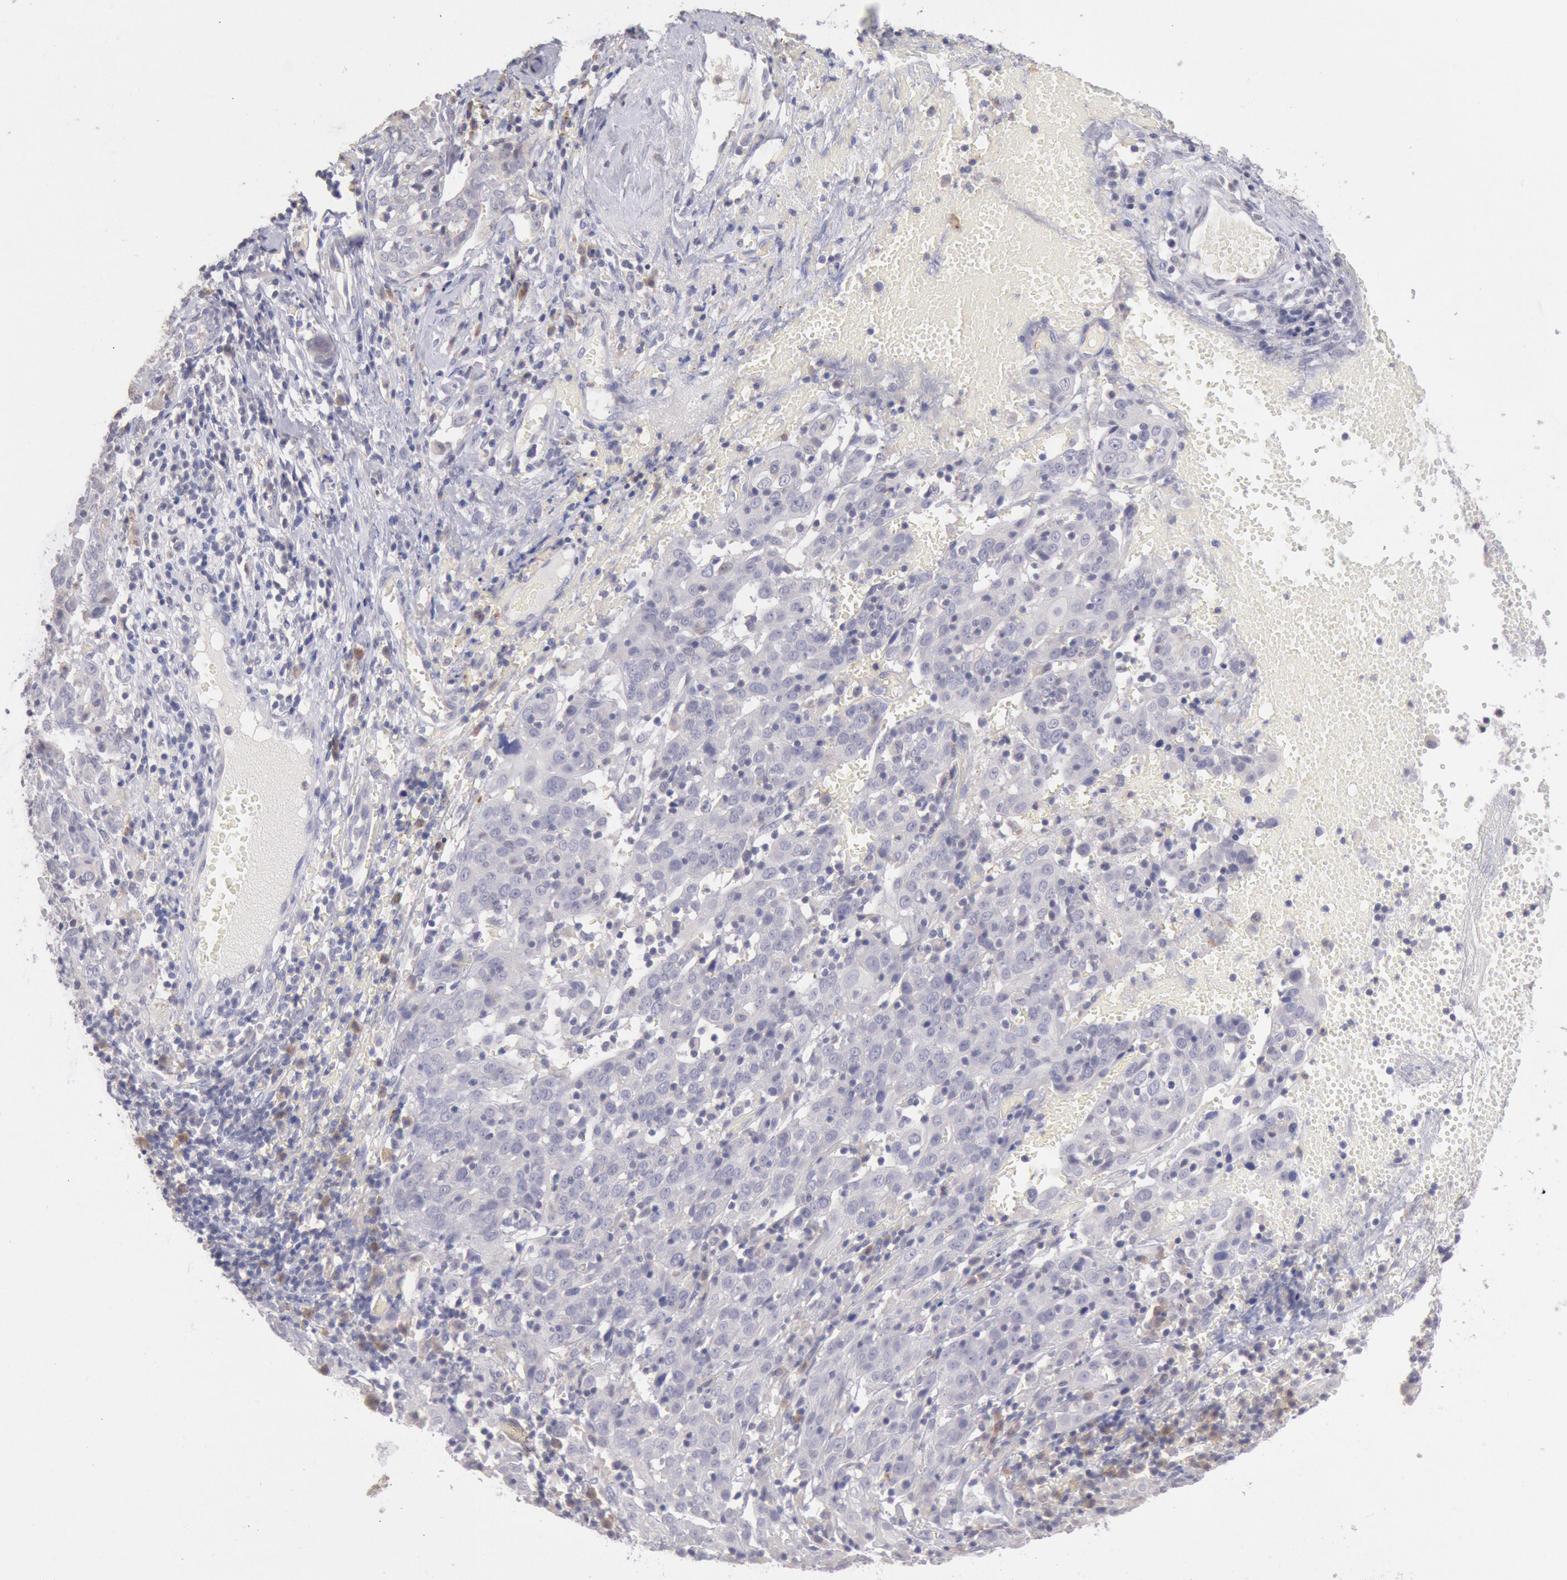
{"staining": {"intensity": "negative", "quantity": "none", "location": "none"}, "tissue": "cervical cancer", "cell_type": "Tumor cells", "image_type": "cancer", "snomed": [{"axis": "morphology", "description": "Normal tissue, NOS"}, {"axis": "morphology", "description": "Squamous cell carcinoma, NOS"}, {"axis": "topography", "description": "Cervix"}], "caption": "An image of cervical squamous cell carcinoma stained for a protein displays no brown staining in tumor cells.", "gene": "GAL3ST1", "patient": {"sex": "female", "age": 67}}